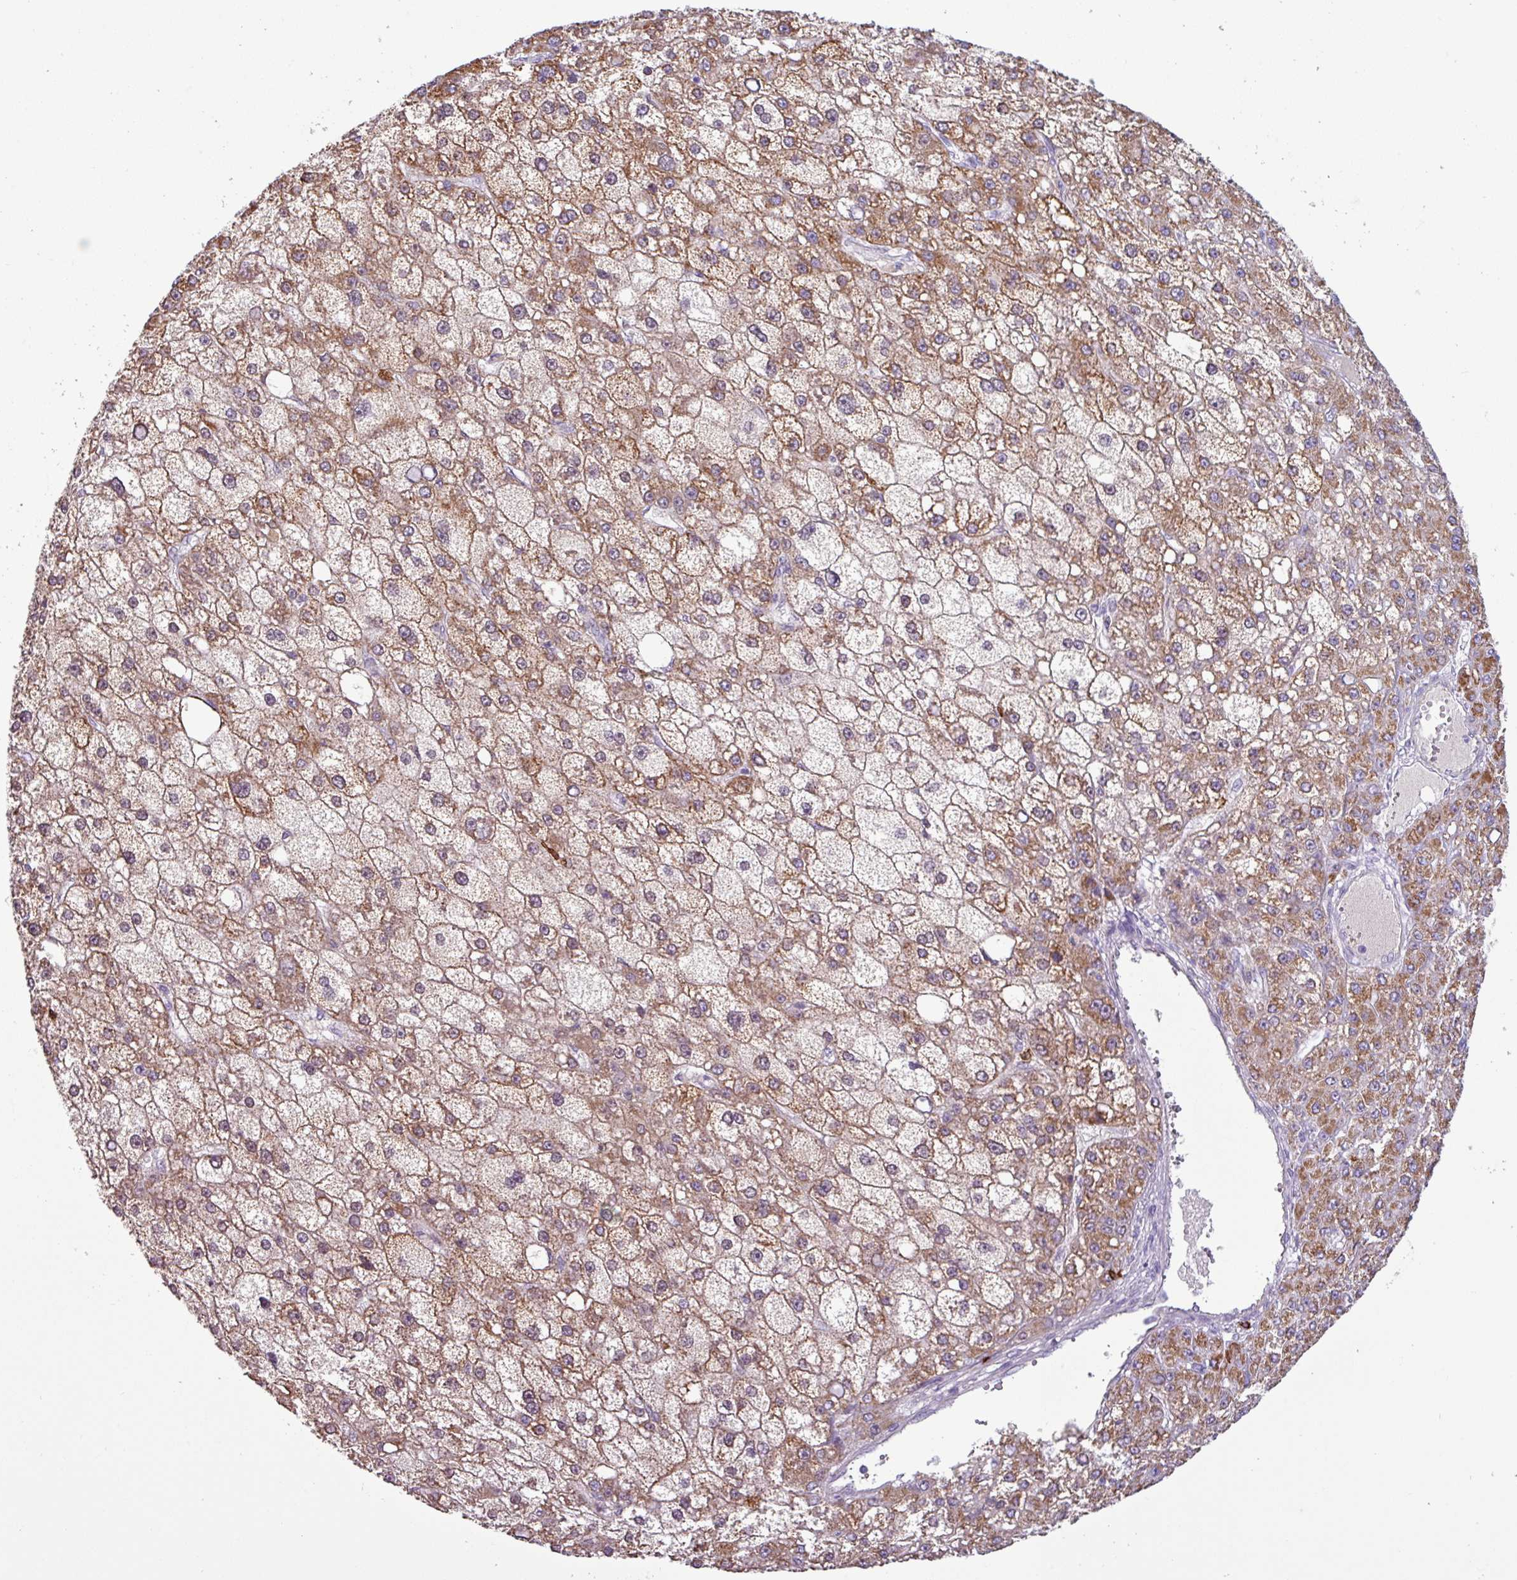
{"staining": {"intensity": "moderate", "quantity": ">75%", "location": "cytoplasmic/membranous"}, "tissue": "liver cancer", "cell_type": "Tumor cells", "image_type": "cancer", "snomed": [{"axis": "morphology", "description": "Carcinoma, Hepatocellular, NOS"}, {"axis": "topography", "description": "Liver"}], "caption": "Immunohistochemistry (IHC) of human liver cancer (hepatocellular carcinoma) reveals medium levels of moderate cytoplasmic/membranous staining in about >75% of tumor cells.", "gene": "CD8A", "patient": {"sex": "male", "age": 67}}